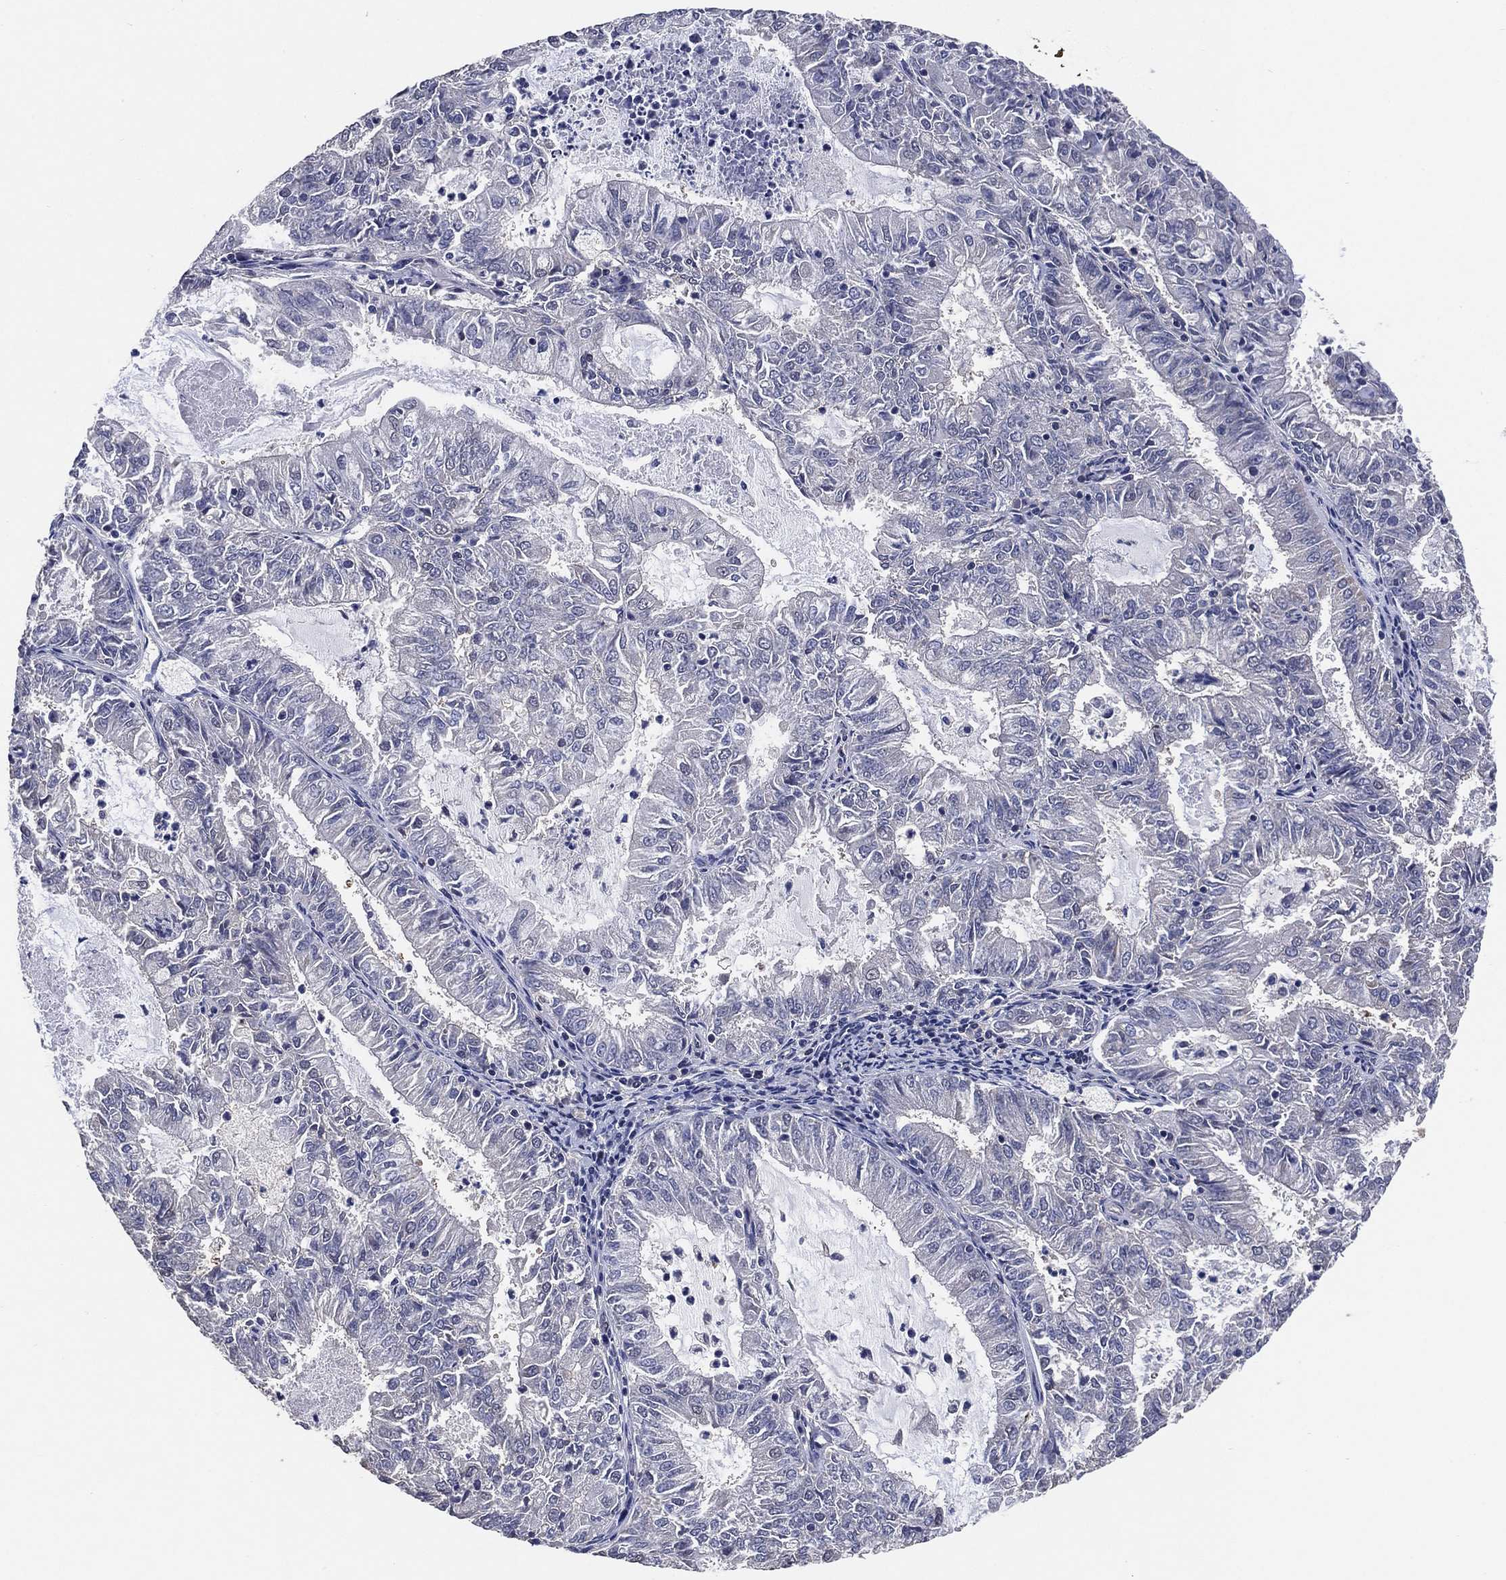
{"staining": {"intensity": "negative", "quantity": "none", "location": "none"}, "tissue": "endometrial cancer", "cell_type": "Tumor cells", "image_type": "cancer", "snomed": [{"axis": "morphology", "description": "Adenocarcinoma, NOS"}, {"axis": "topography", "description": "Endometrium"}], "caption": "Tumor cells are negative for brown protein staining in adenocarcinoma (endometrial).", "gene": "KLK5", "patient": {"sex": "female", "age": 57}}